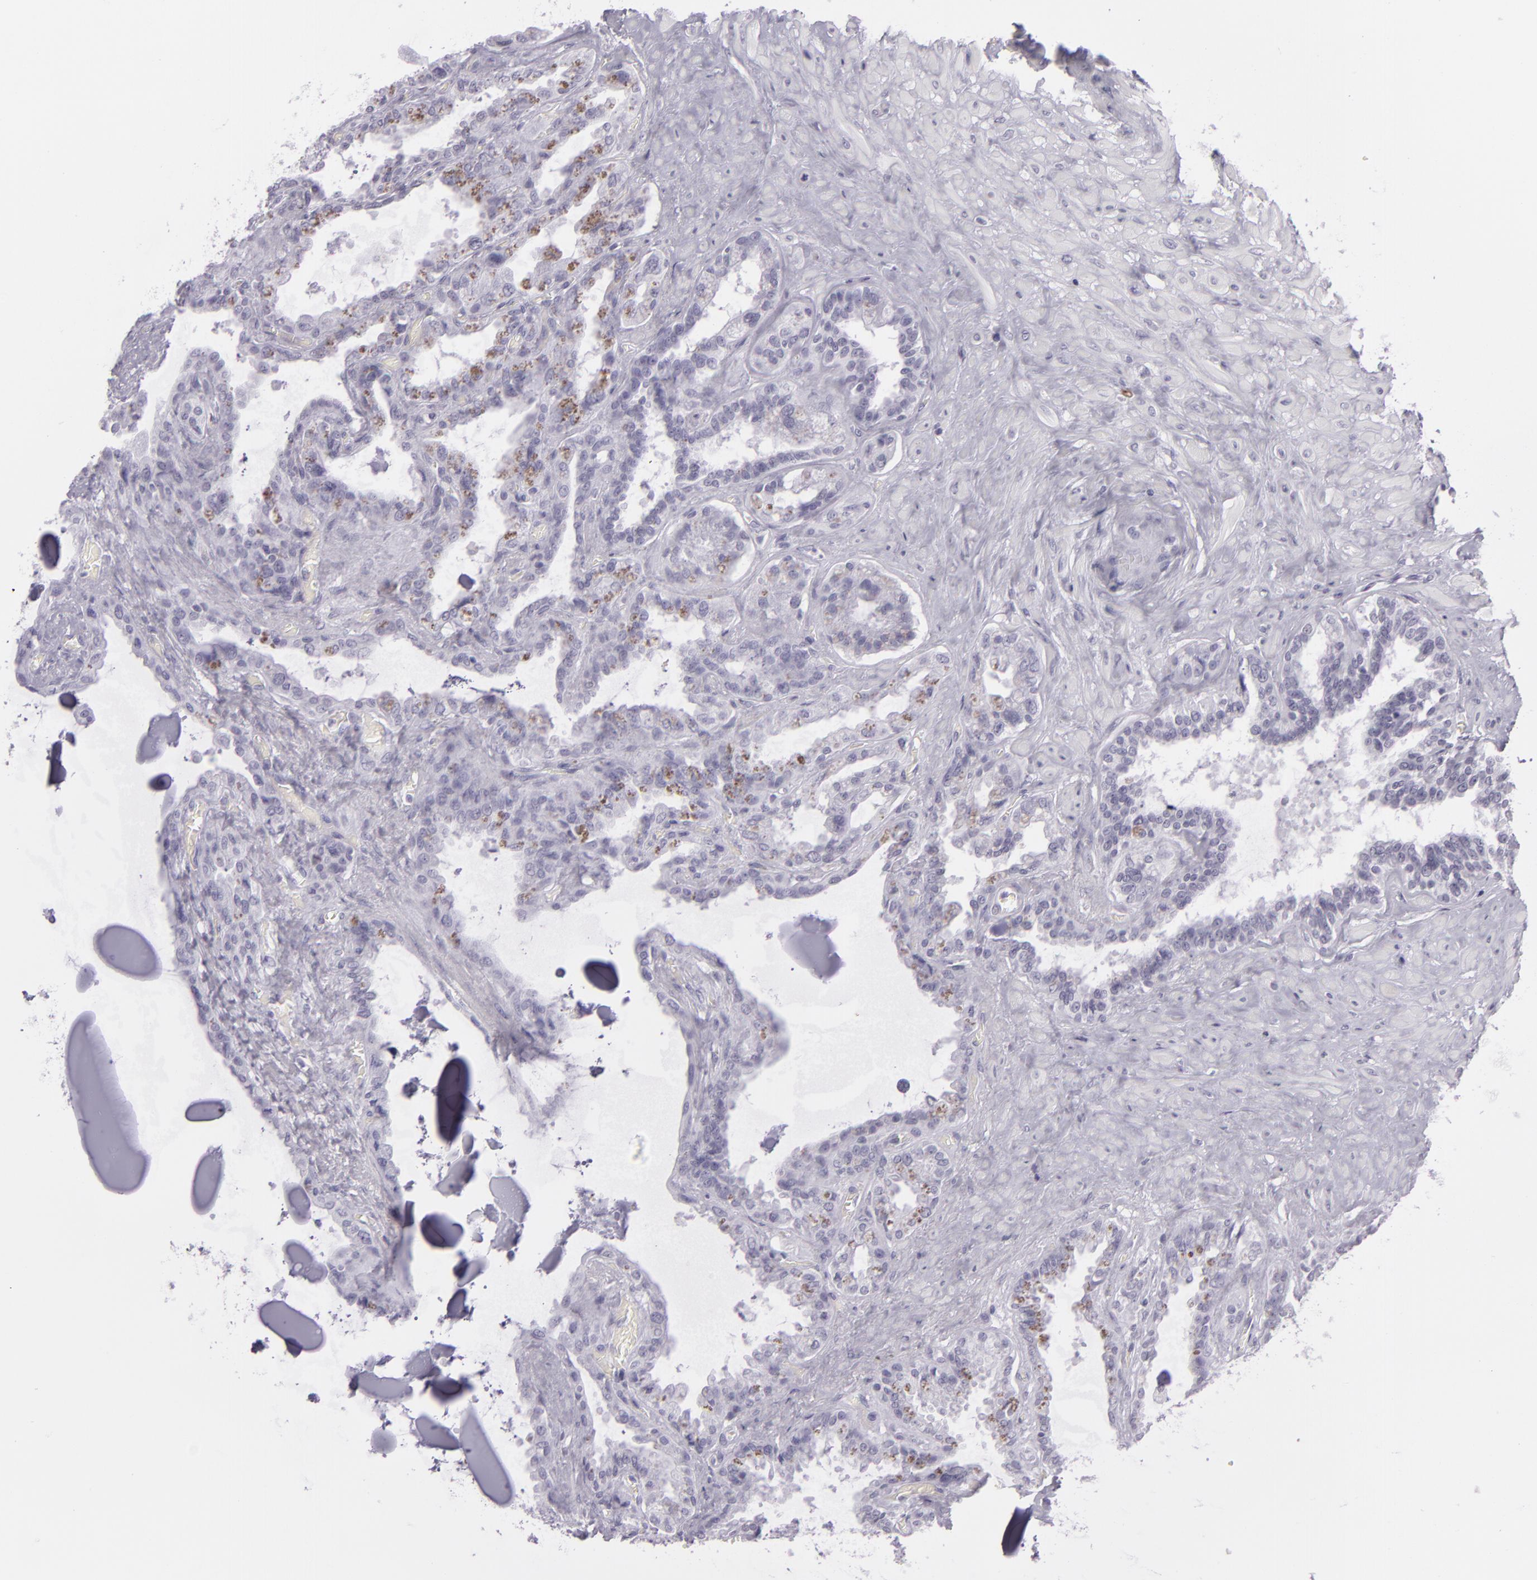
{"staining": {"intensity": "negative", "quantity": "none", "location": "none"}, "tissue": "seminal vesicle", "cell_type": "Glandular cells", "image_type": "normal", "snomed": [{"axis": "morphology", "description": "Normal tissue, NOS"}, {"axis": "morphology", "description": "Inflammation, NOS"}, {"axis": "topography", "description": "Urinary bladder"}, {"axis": "topography", "description": "Prostate"}, {"axis": "topography", "description": "Seminal veicle"}], "caption": "Glandular cells show no significant staining in benign seminal vesicle. The staining was performed using DAB to visualize the protein expression in brown, while the nuclei were stained in blue with hematoxylin (Magnification: 20x).", "gene": "MCM3", "patient": {"sex": "male", "age": 82}}